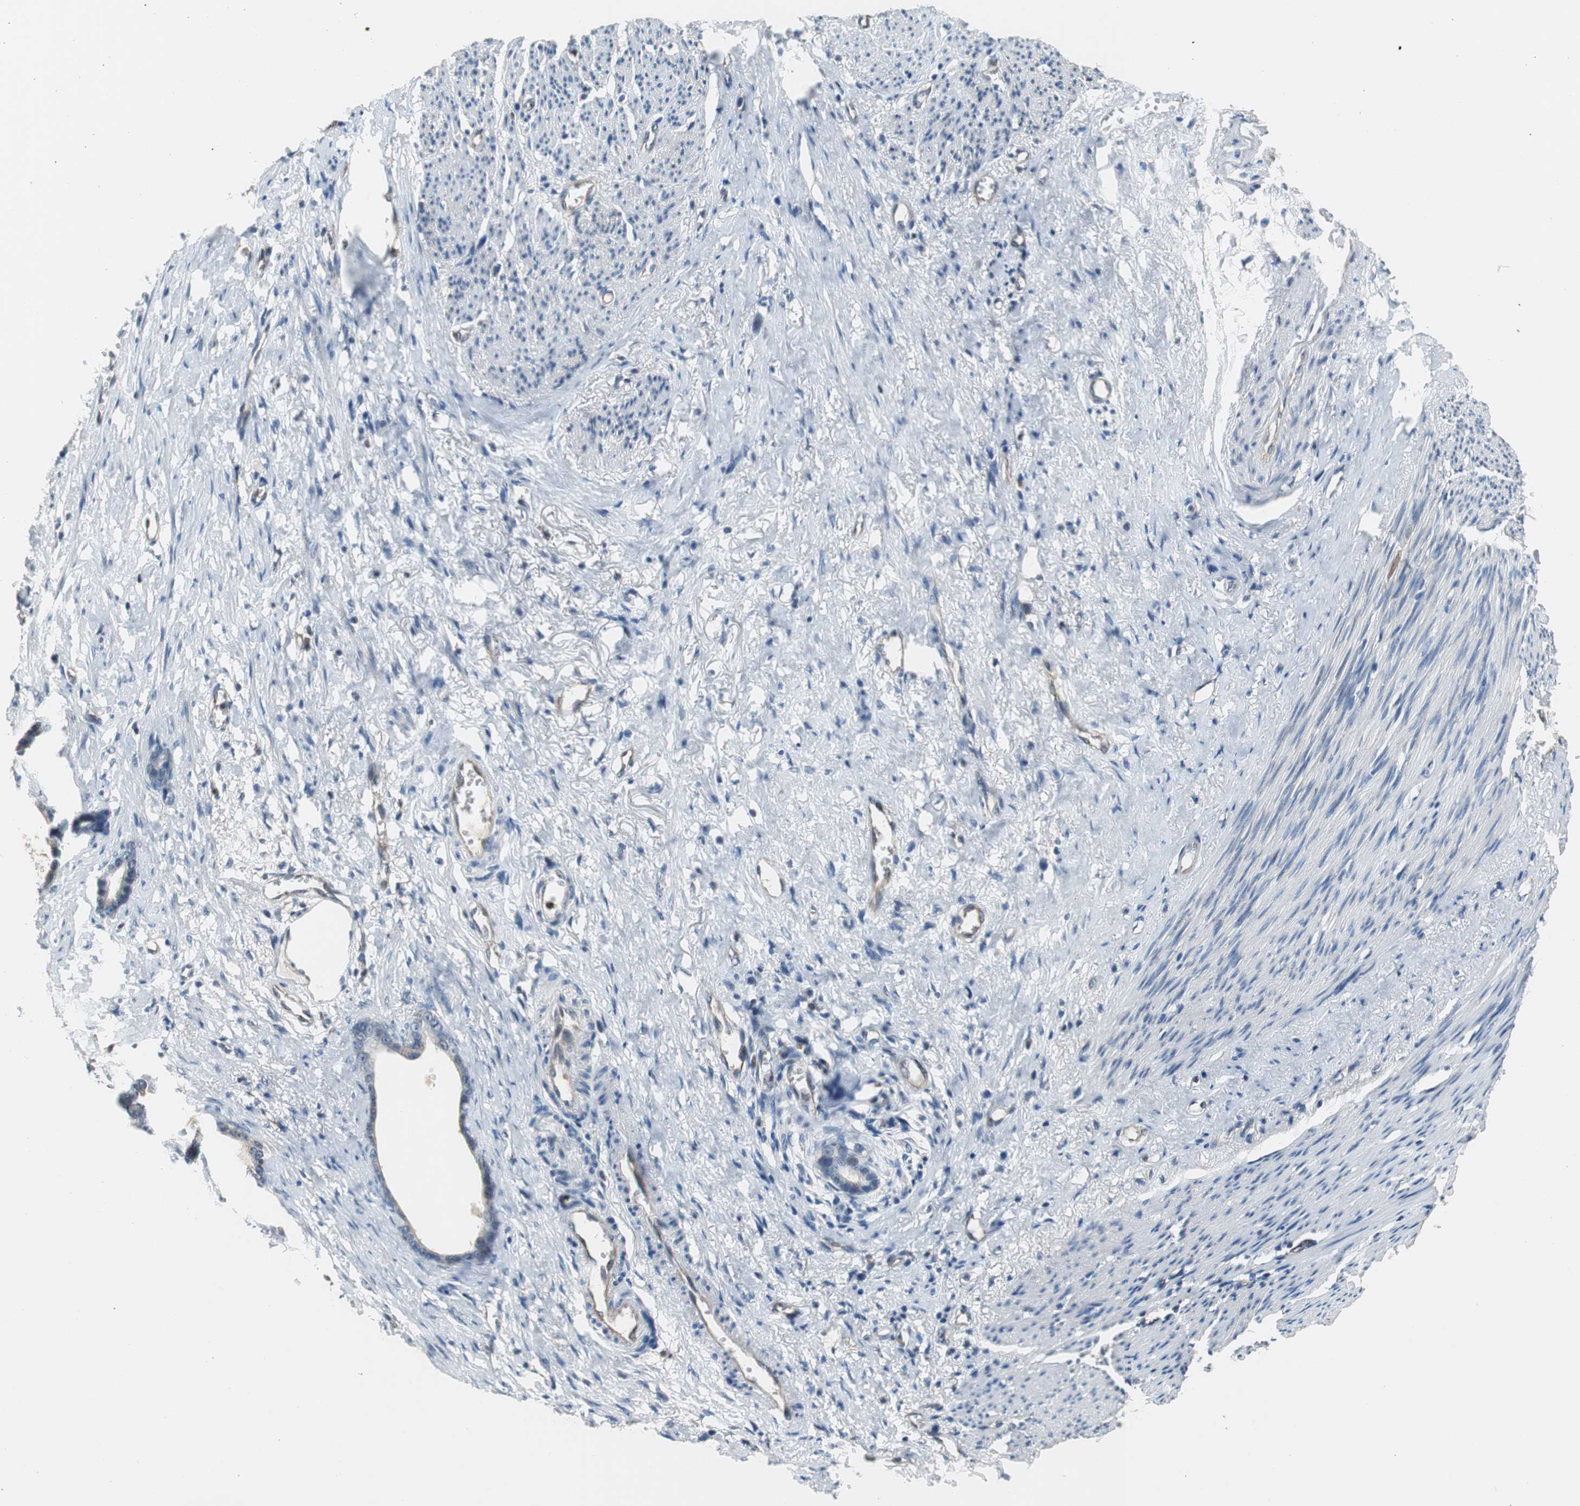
{"staining": {"intensity": "weak", "quantity": "25%-75%", "location": "cytoplasmic/membranous"}, "tissue": "stomach cancer", "cell_type": "Tumor cells", "image_type": "cancer", "snomed": [{"axis": "morphology", "description": "Adenocarcinoma, NOS"}, {"axis": "topography", "description": "Stomach"}], "caption": "IHC micrograph of human stomach cancer (adenocarcinoma) stained for a protein (brown), which demonstrates low levels of weak cytoplasmic/membranous expression in about 25%-75% of tumor cells.", "gene": "GSDMD", "patient": {"sex": "female", "age": 75}}